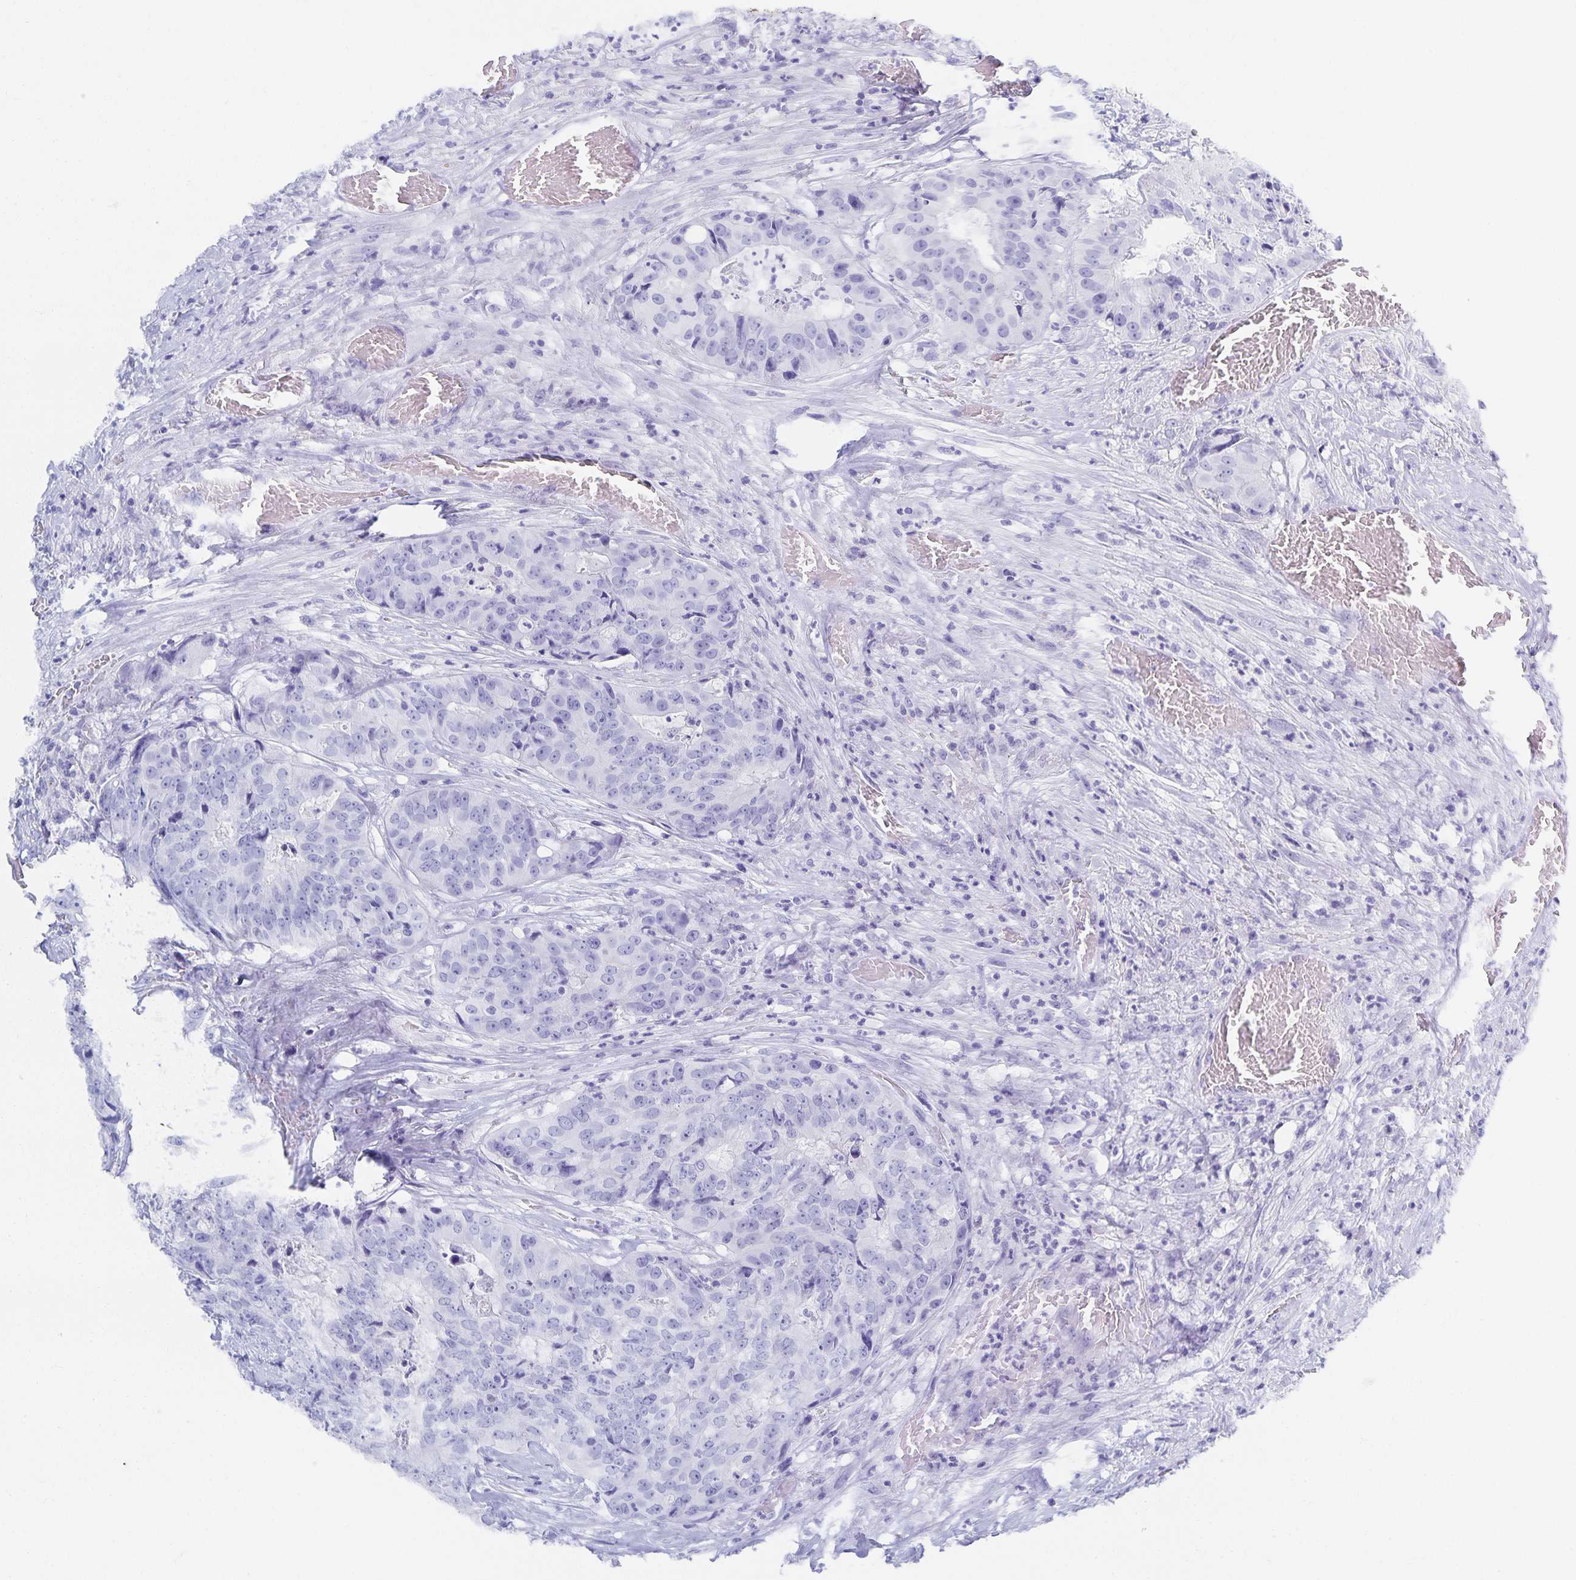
{"staining": {"intensity": "negative", "quantity": "none", "location": "none"}, "tissue": "colorectal cancer", "cell_type": "Tumor cells", "image_type": "cancer", "snomed": [{"axis": "morphology", "description": "Adenocarcinoma, NOS"}, {"axis": "topography", "description": "Rectum"}], "caption": "DAB (3,3'-diaminobenzidine) immunohistochemical staining of colorectal cancer demonstrates no significant staining in tumor cells.", "gene": "SNTN", "patient": {"sex": "female", "age": 62}}